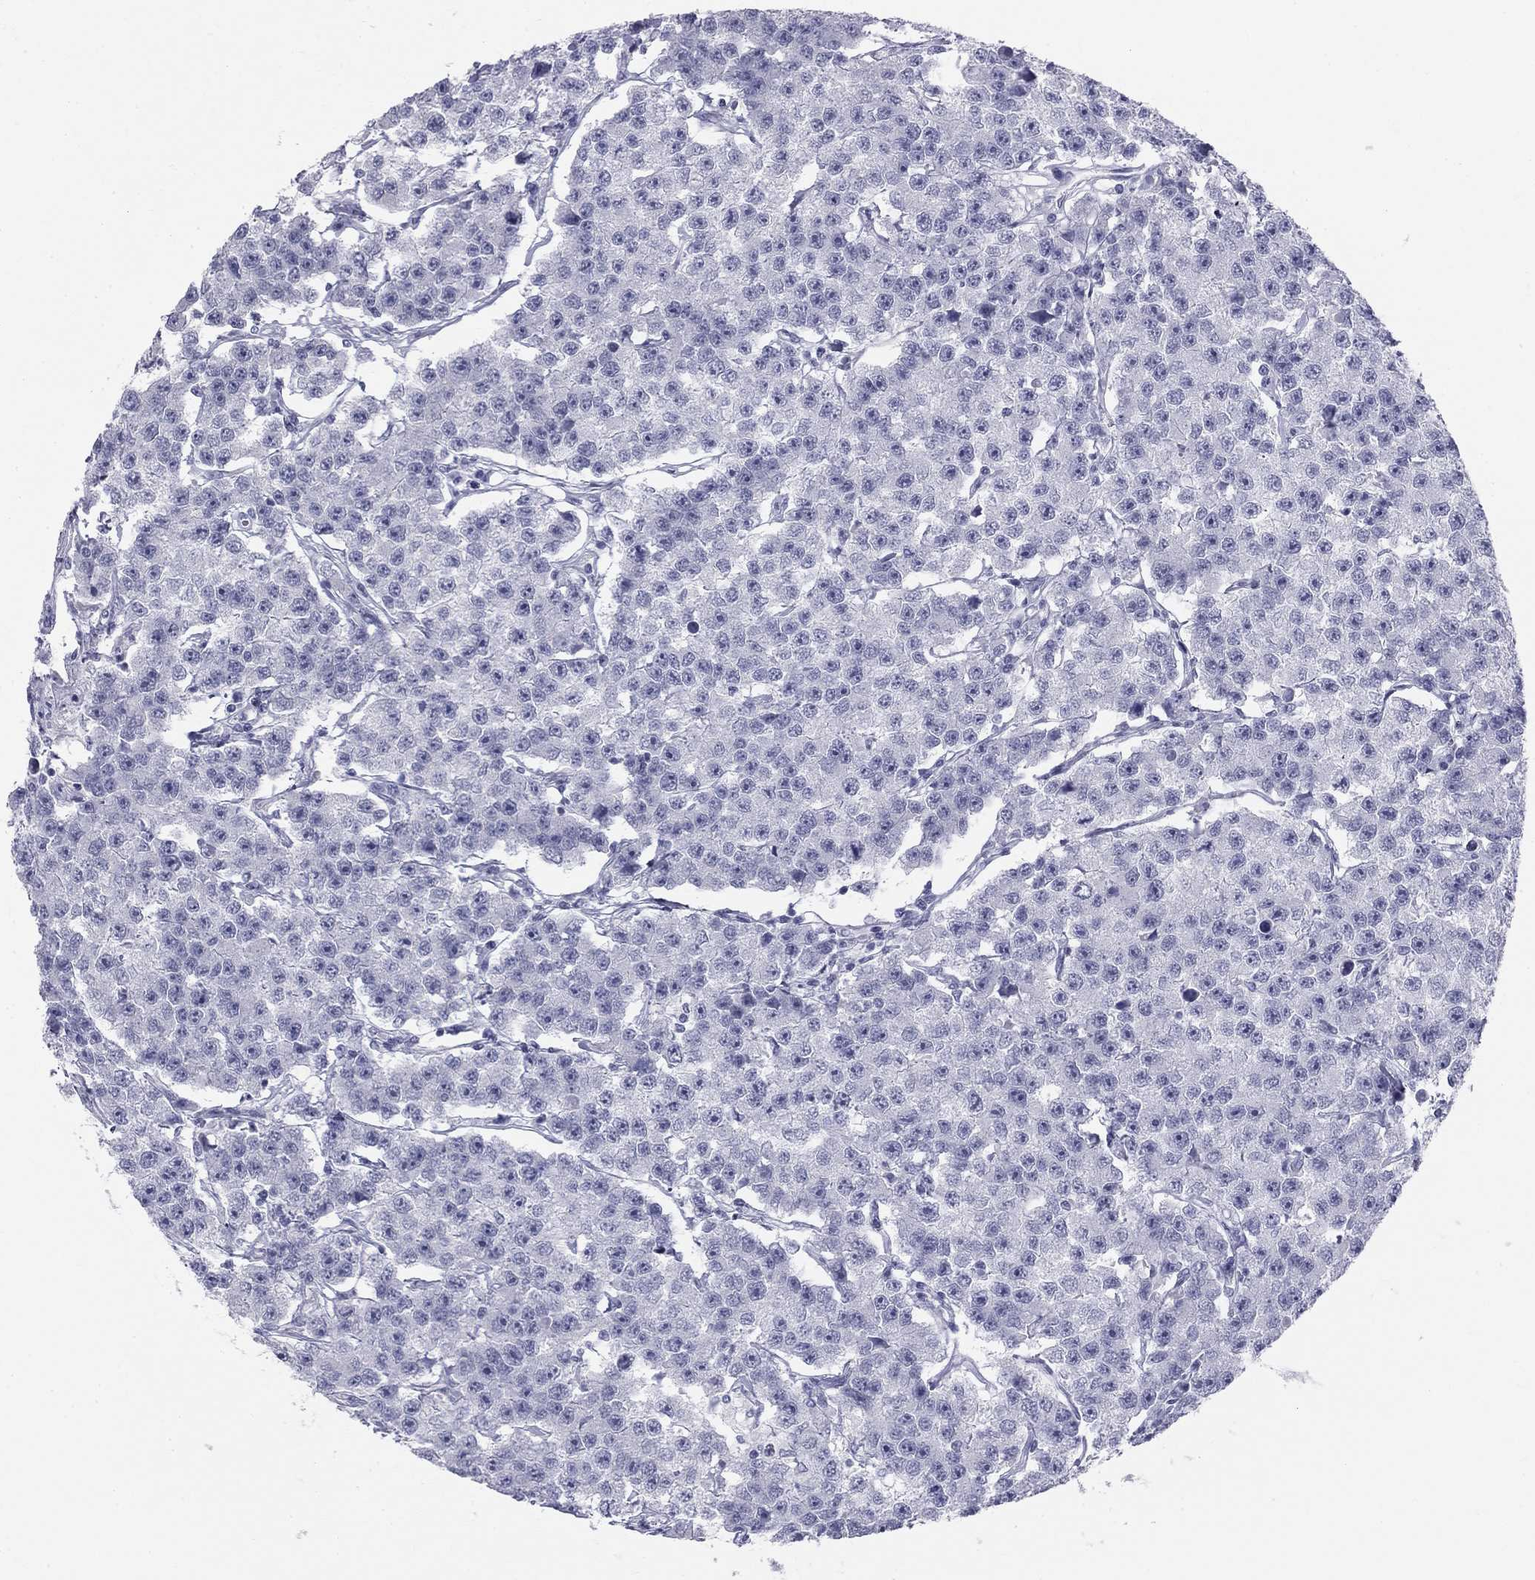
{"staining": {"intensity": "negative", "quantity": "none", "location": "none"}, "tissue": "testis cancer", "cell_type": "Tumor cells", "image_type": "cancer", "snomed": [{"axis": "morphology", "description": "Seminoma, NOS"}, {"axis": "topography", "description": "Testis"}], "caption": "Testis cancer stained for a protein using IHC exhibits no positivity tumor cells.", "gene": "SULT2B1", "patient": {"sex": "male", "age": 59}}